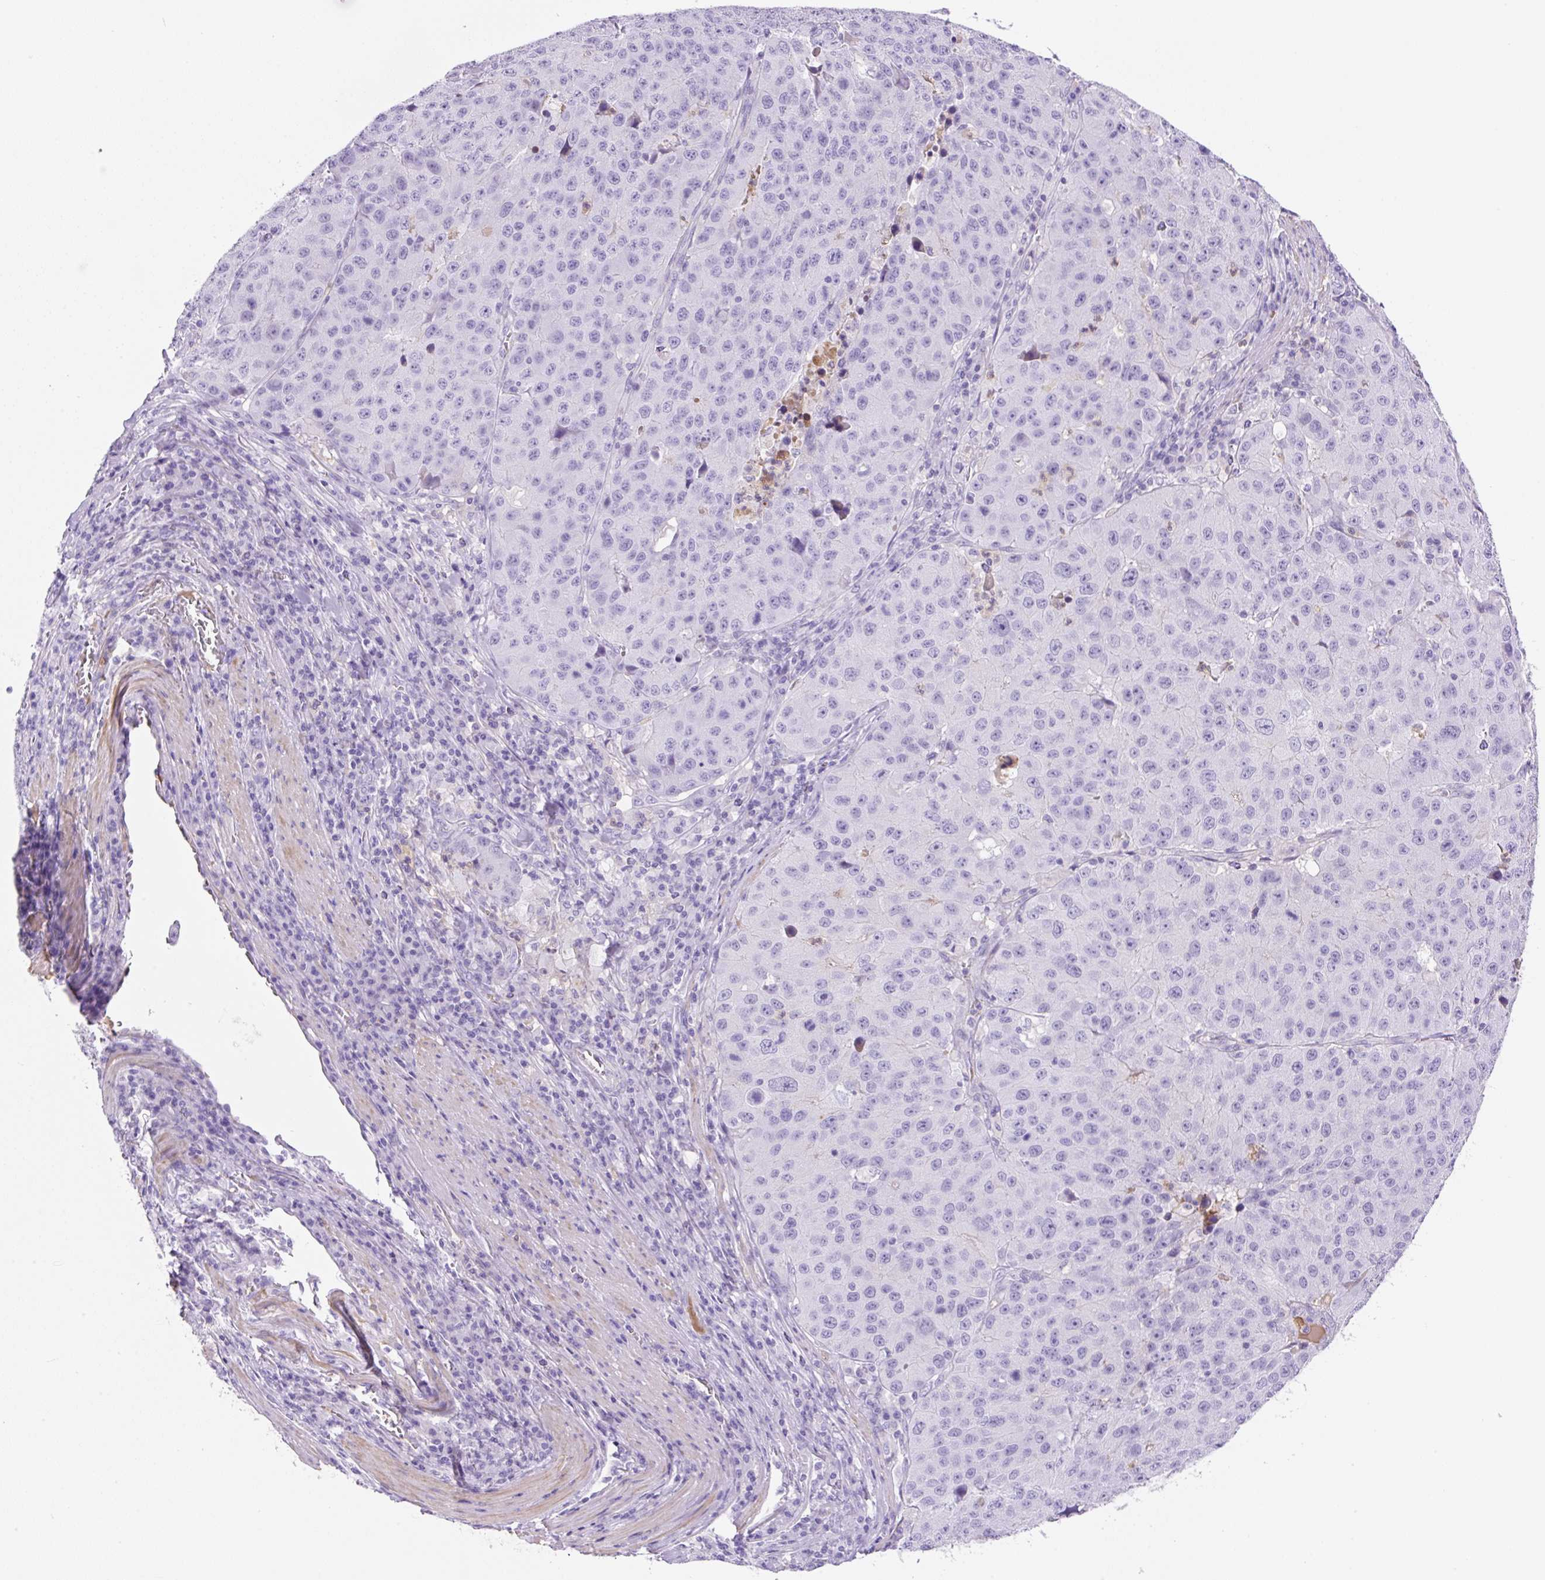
{"staining": {"intensity": "negative", "quantity": "none", "location": "none"}, "tissue": "stomach cancer", "cell_type": "Tumor cells", "image_type": "cancer", "snomed": [{"axis": "morphology", "description": "Adenocarcinoma, NOS"}, {"axis": "topography", "description": "Stomach"}], "caption": "This is an IHC image of human stomach cancer (adenocarcinoma). There is no positivity in tumor cells.", "gene": "TDRD15", "patient": {"sex": "male", "age": 71}}